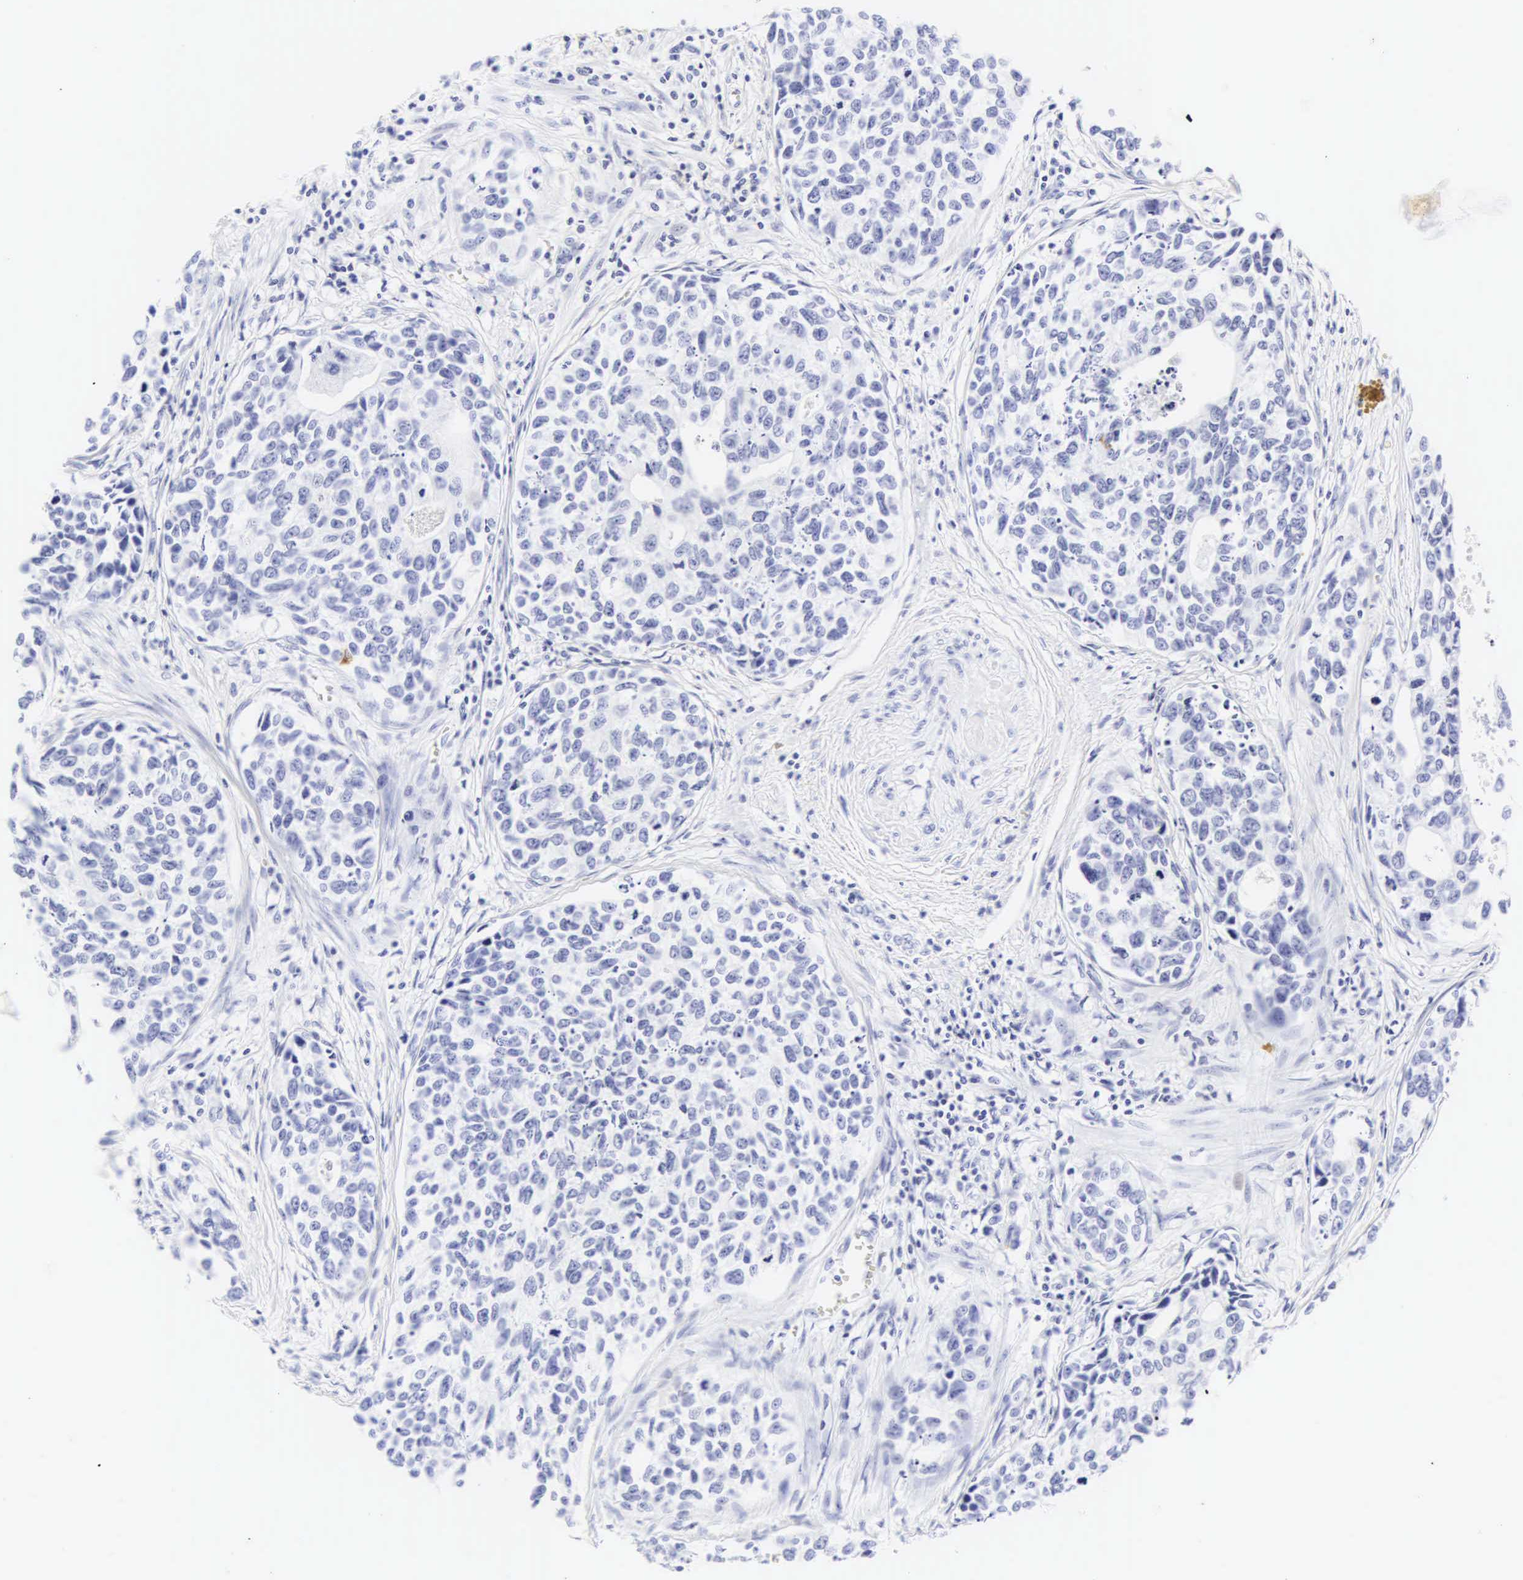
{"staining": {"intensity": "negative", "quantity": "none", "location": "none"}, "tissue": "urothelial cancer", "cell_type": "Tumor cells", "image_type": "cancer", "snomed": [{"axis": "morphology", "description": "Urothelial carcinoma, High grade"}, {"axis": "topography", "description": "Urinary bladder"}], "caption": "Tumor cells show no significant protein staining in urothelial carcinoma (high-grade). The staining was performed using DAB (3,3'-diaminobenzidine) to visualize the protein expression in brown, while the nuclei were stained in blue with hematoxylin (Magnification: 20x).", "gene": "CGB3", "patient": {"sex": "male", "age": 81}}